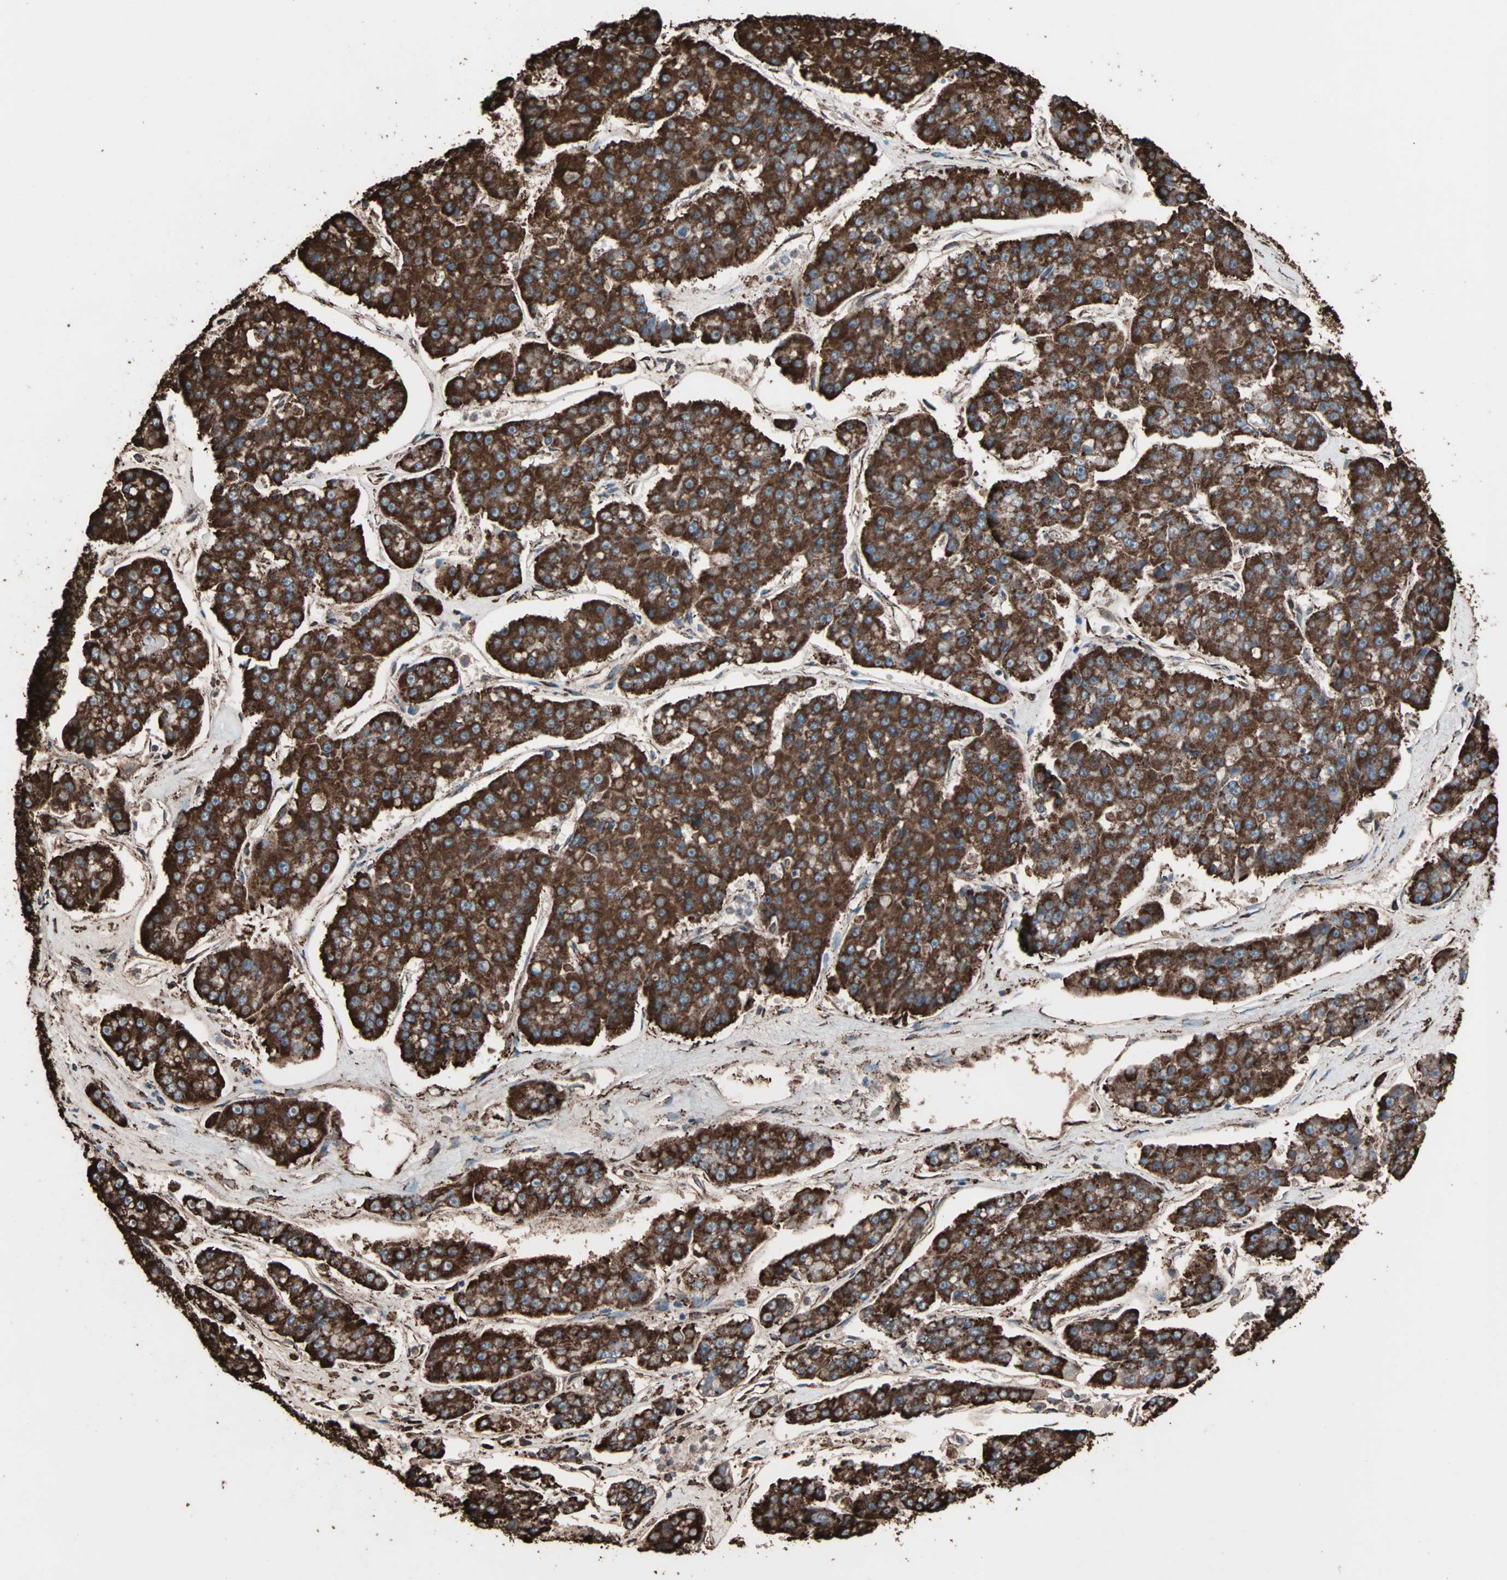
{"staining": {"intensity": "strong", "quantity": ">75%", "location": "cytoplasmic/membranous"}, "tissue": "pancreatic cancer", "cell_type": "Tumor cells", "image_type": "cancer", "snomed": [{"axis": "morphology", "description": "Adenocarcinoma, NOS"}, {"axis": "topography", "description": "Pancreas"}], "caption": "The immunohistochemical stain shows strong cytoplasmic/membranous positivity in tumor cells of pancreatic cancer (adenocarcinoma) tissue.", "gene": "HSP90B1", "patient": {"sex": "male", "age": 50}}